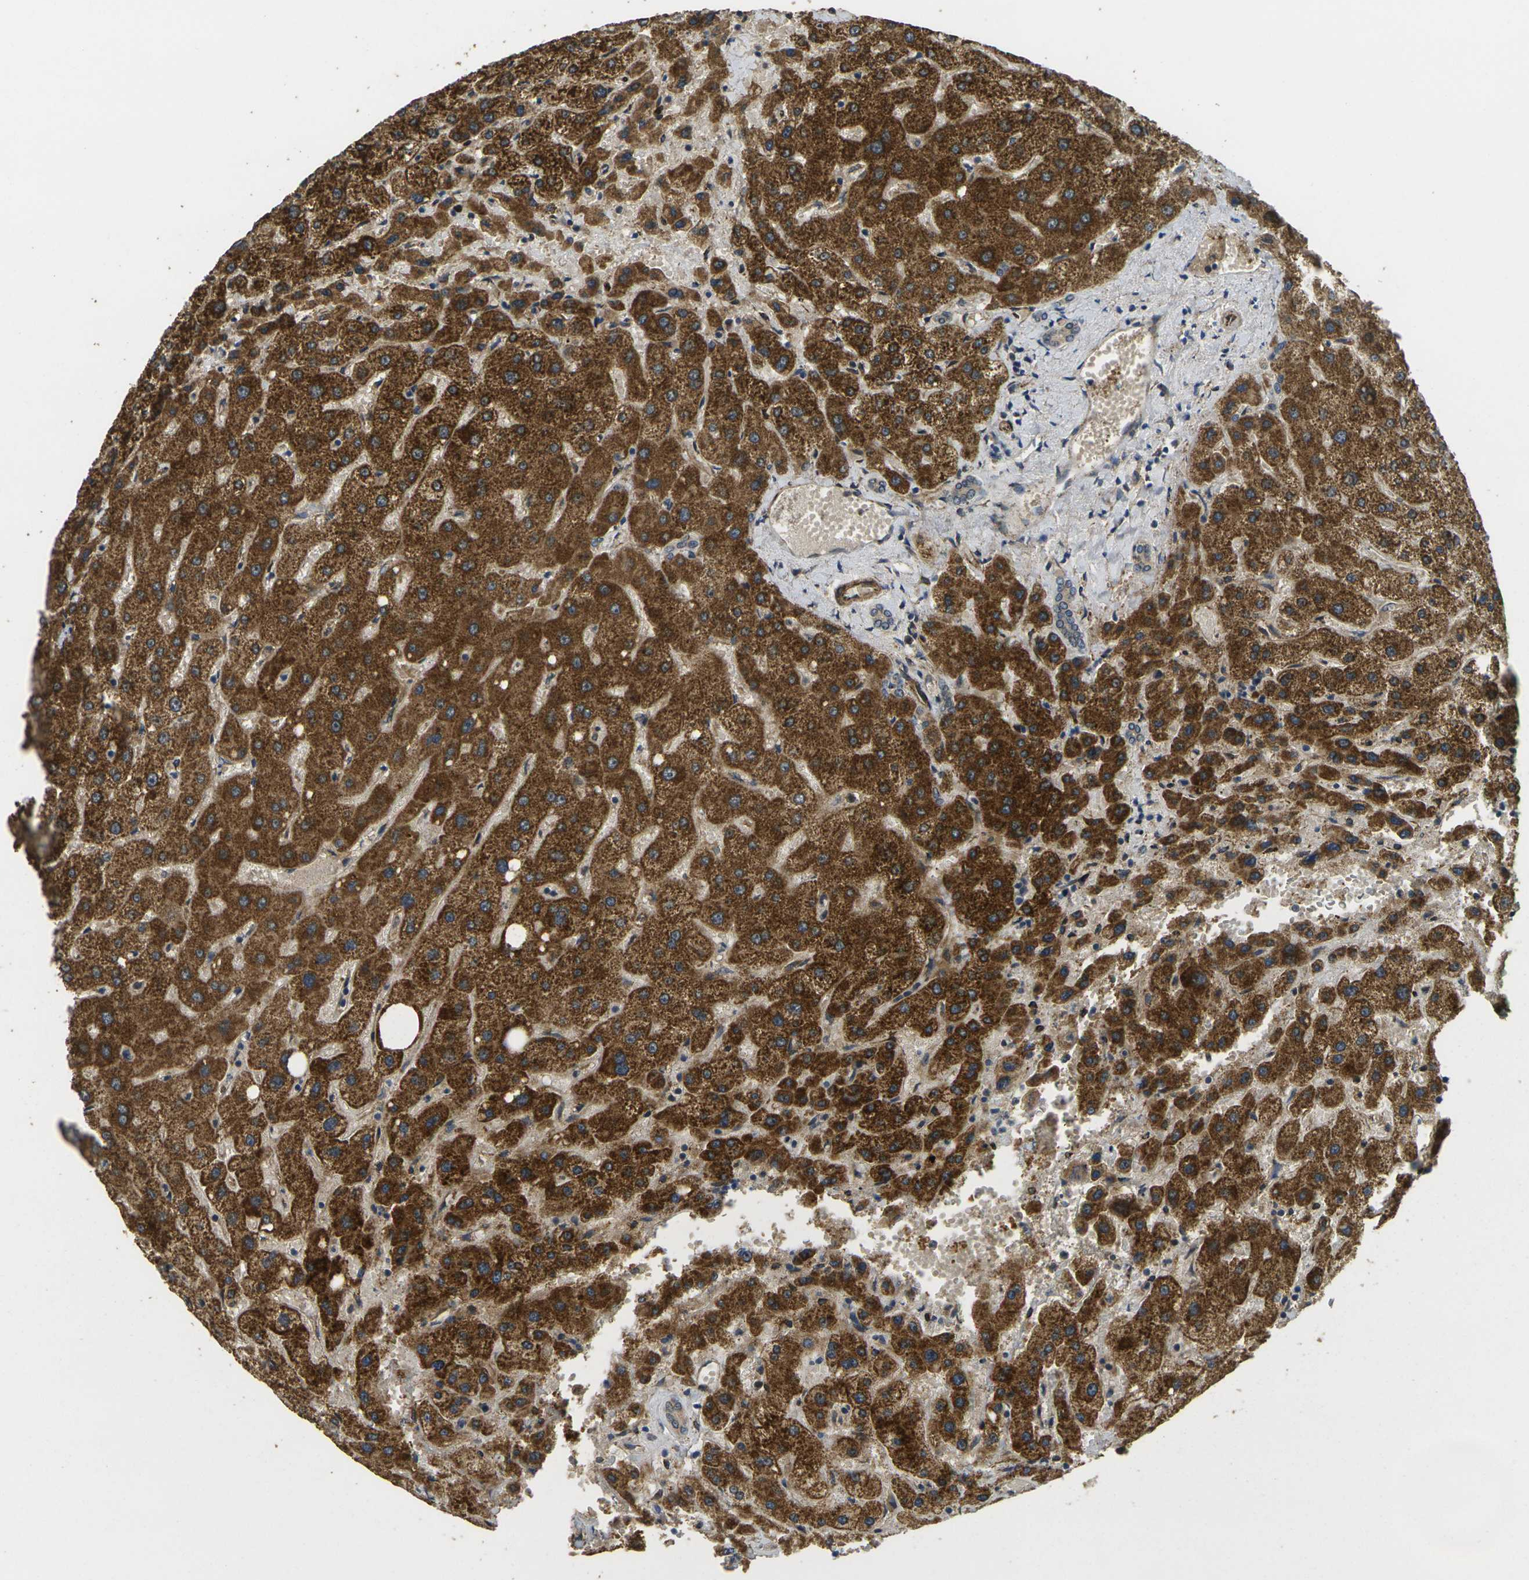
{"staining": {"intensity": "weak", "quantity": "25%-75%", "location": "cytoplasmic/membranous"}, "tissue": "liver", "cell_type": "Cholangiocytes", "image_type": "normal", "snomed": [{"axis": "morphology", "description": "Normal tissue, NOS"}, {"axis": "topography", "description": "Liver"}], "caption": "The image exhibits a brown stain indicating the presence of a protein in the cytoplasmic/membranous of cholangiocytes in liver. The staining is performed using DAB (3,3'-diaminobenzidine) brown chromogen to label protein expression. The nuclei are counter-stained blue using hematoxylin.", "gene": "FUT11", "patient": {"sex": "male", "age": 73}}